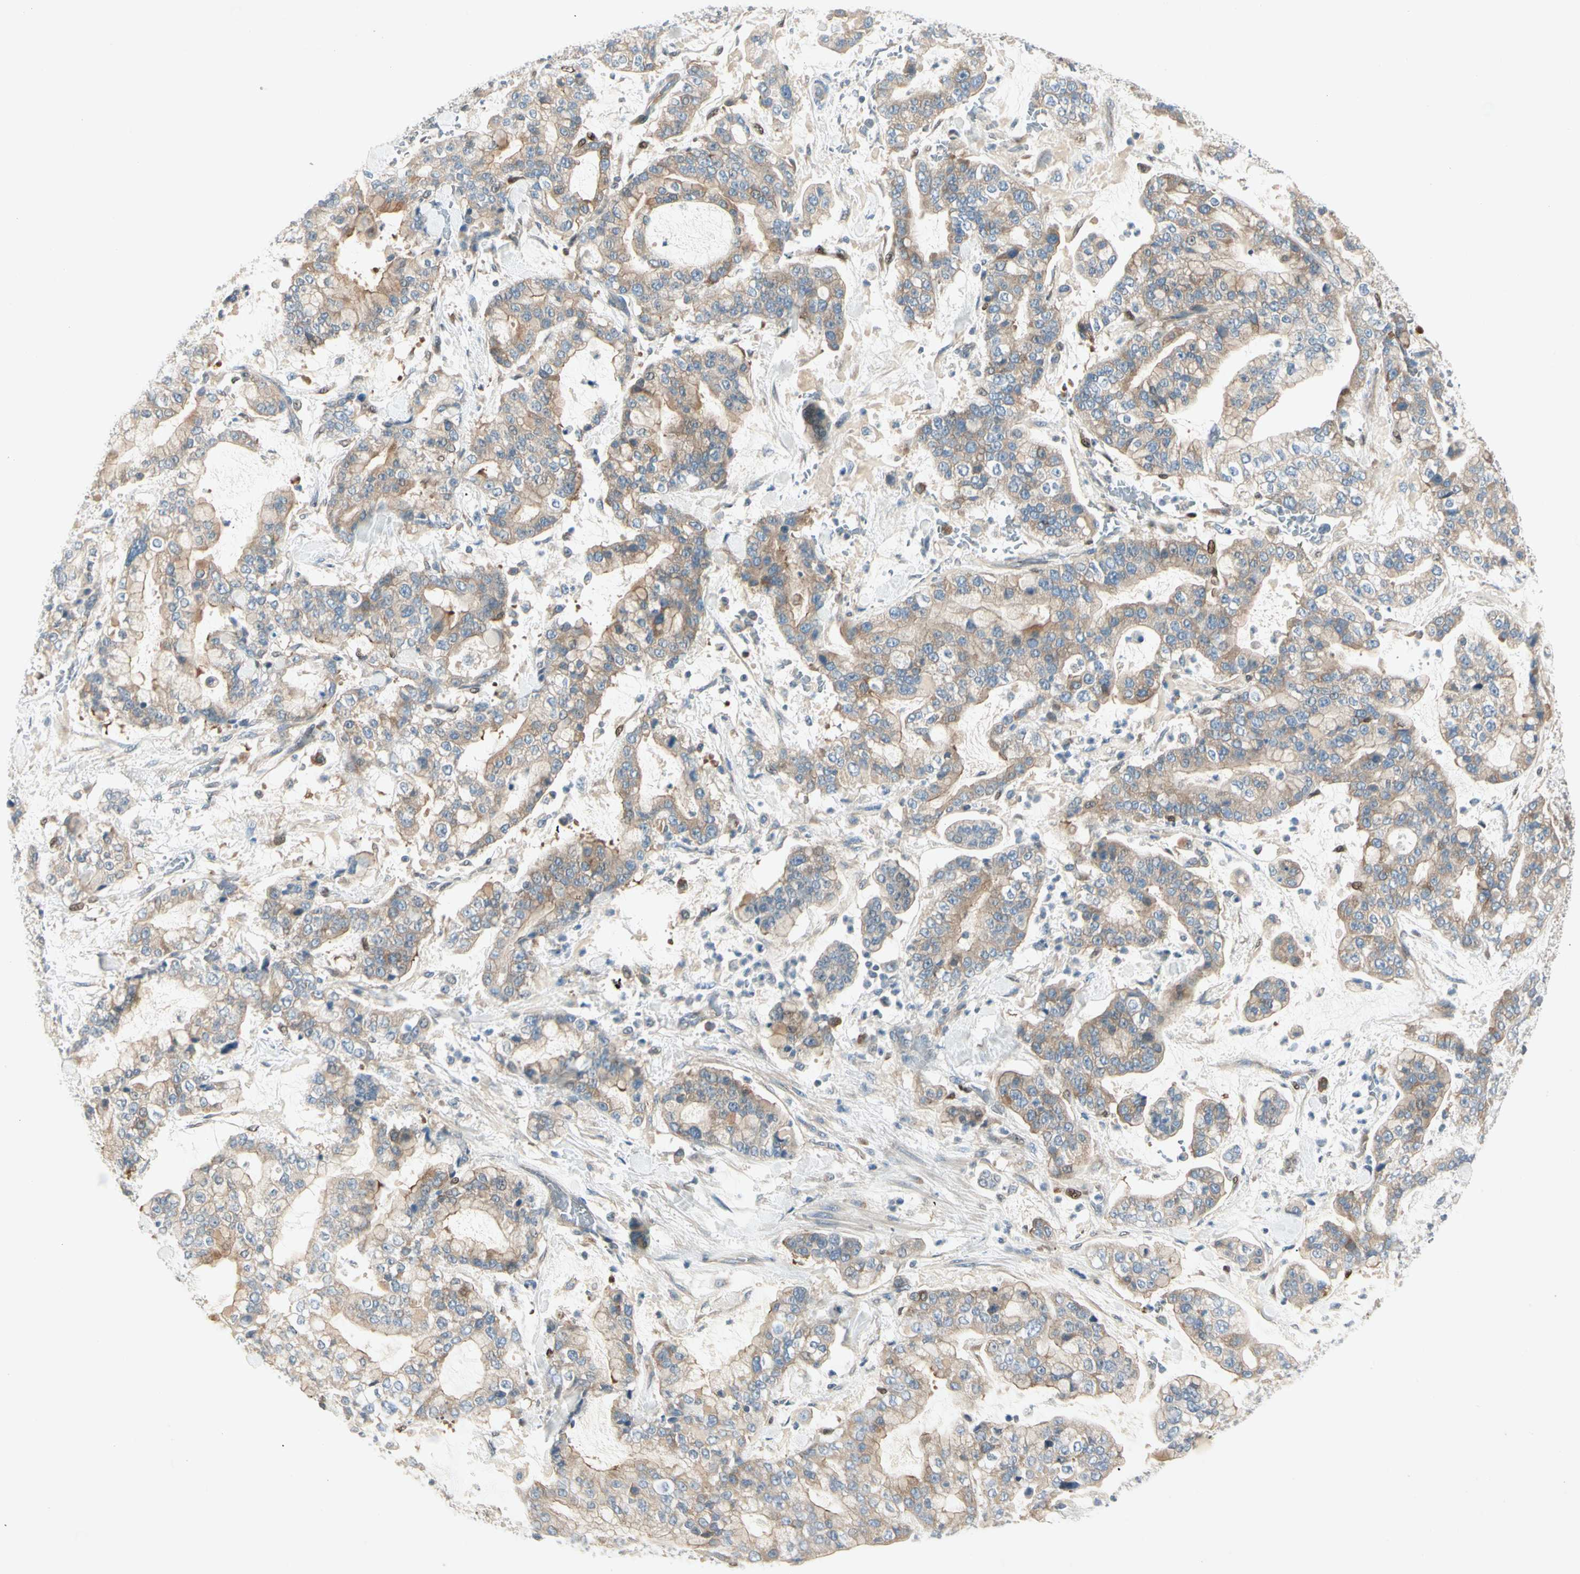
{"staining": {"intensity": "weak", "quantity": ">75%", "location": "cytoplasmic/membranous"}, "tissue": "stomach cancer", "cell_type": "Tumor cells", "image_type": "cancer", "snomed": [{"axis": "morphology", "description": "Normal tissue, NOS"}, {"axis": "morphology", "description": "Adenocarcinoma, NOS"}, {"axis": "topography", "description": "Stomach, upper"}, {"axis": "topography", "description": "Stomach"}], "caption": "Human stomach cancer (adenocarcinoma) stained for a protein (brown) exhibits weak cytoplasmic/membranous positive expression in approximately >75% of tumor cells.", "gene": "IL1R1", "patient": {"sex": "male", "age": 76}}